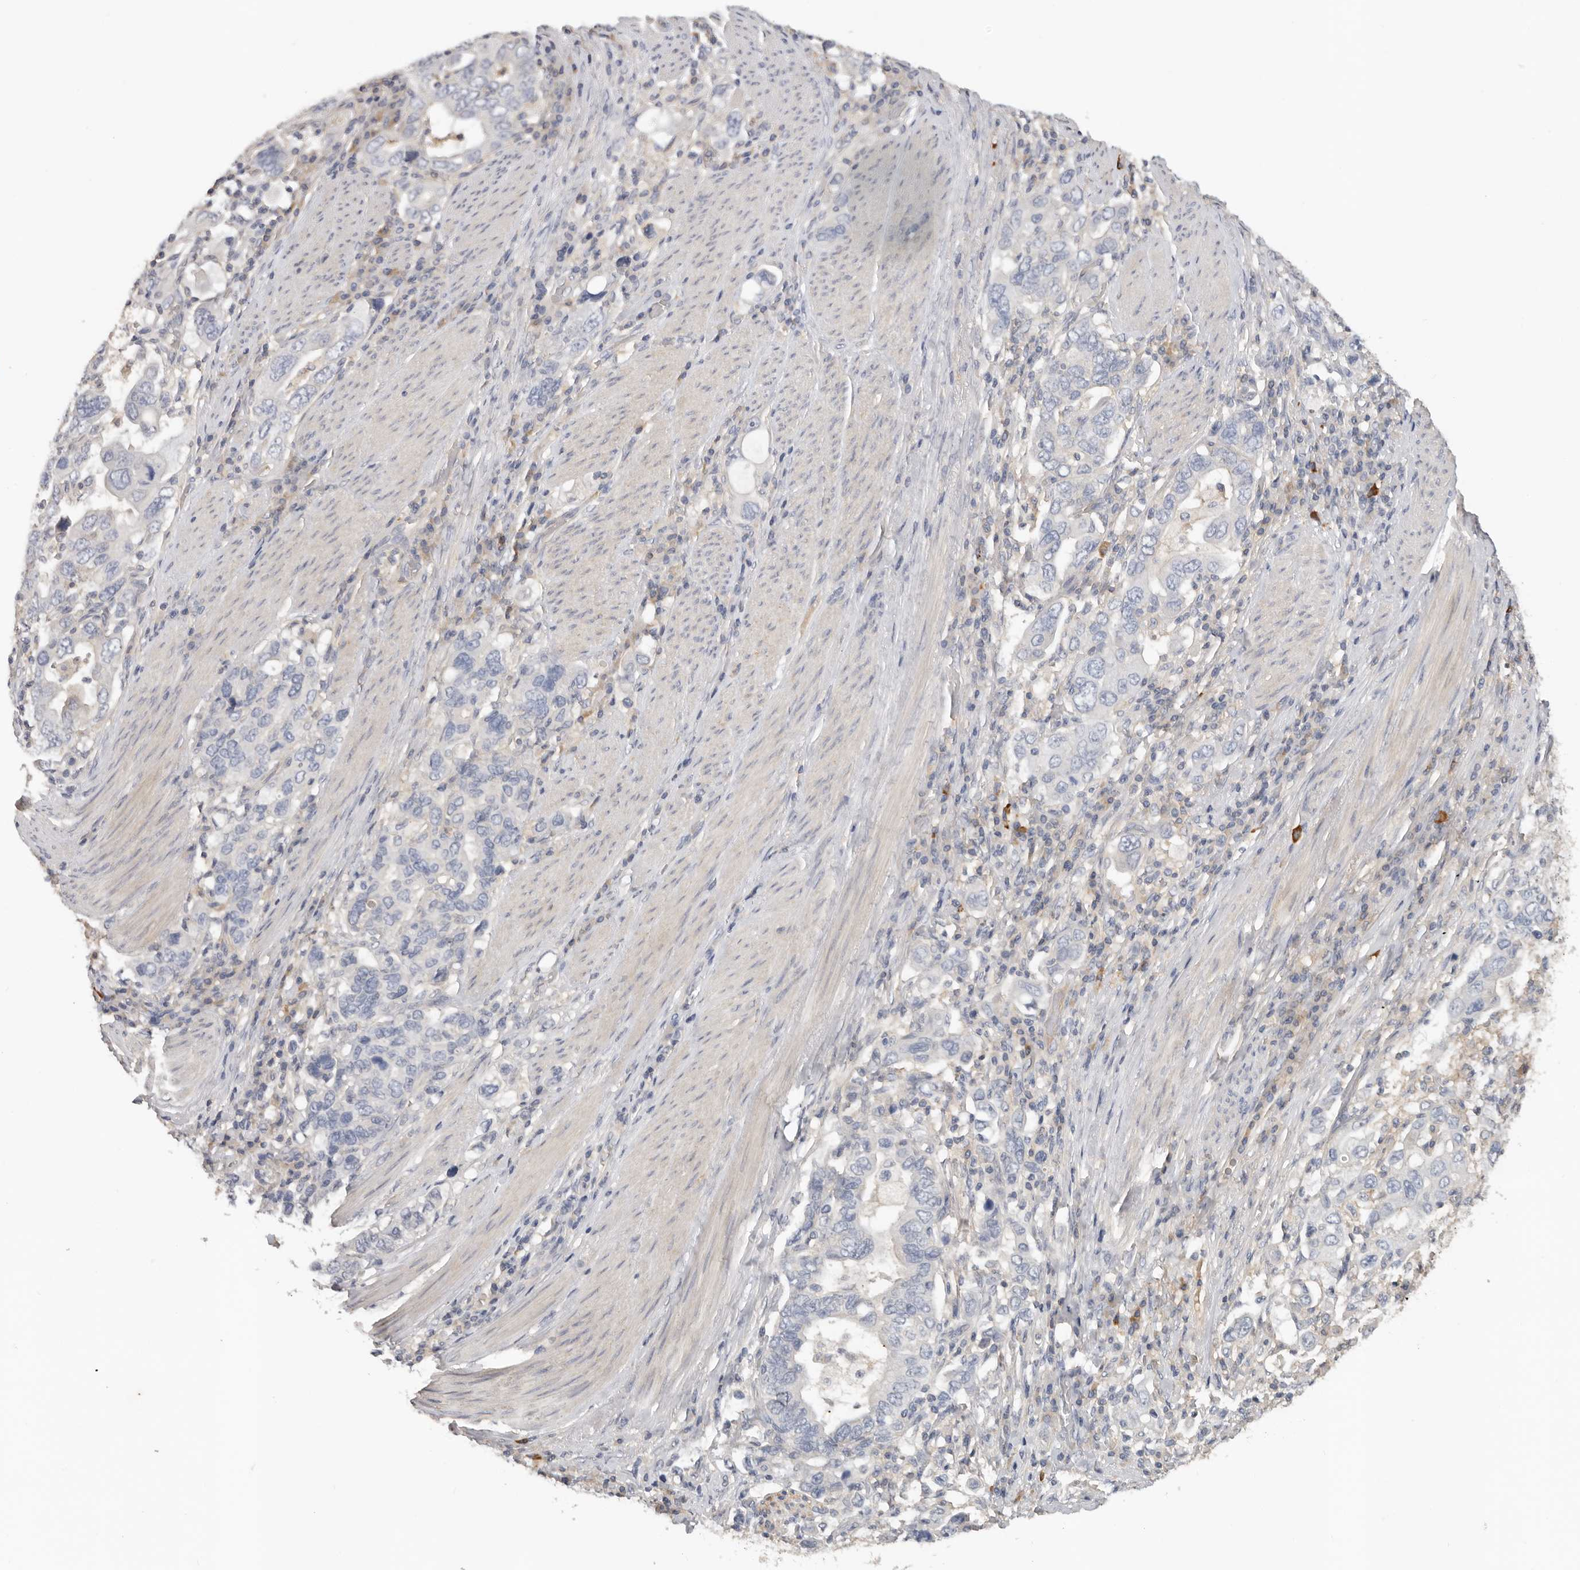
{"staining": {"intensity": "negative", "quantity": "none", "location": "none"}, "tissue": "stomach cancer", "cell_type": "Tumor cells", "image_type": "cancer", "snomed": [{"axis": "morphology", "description": "Adenocarcinoma, NOS"}, {"axis": "topography", "description": "Stomach, upper"}], "caption": "Stomach cancer (adenocarcinoma) stained for a protein using immunohistochemistry (IHC) displays no staining tumor cells.", "gene": "WDTC1", "patient": {"sex": "male", "age": 62}}